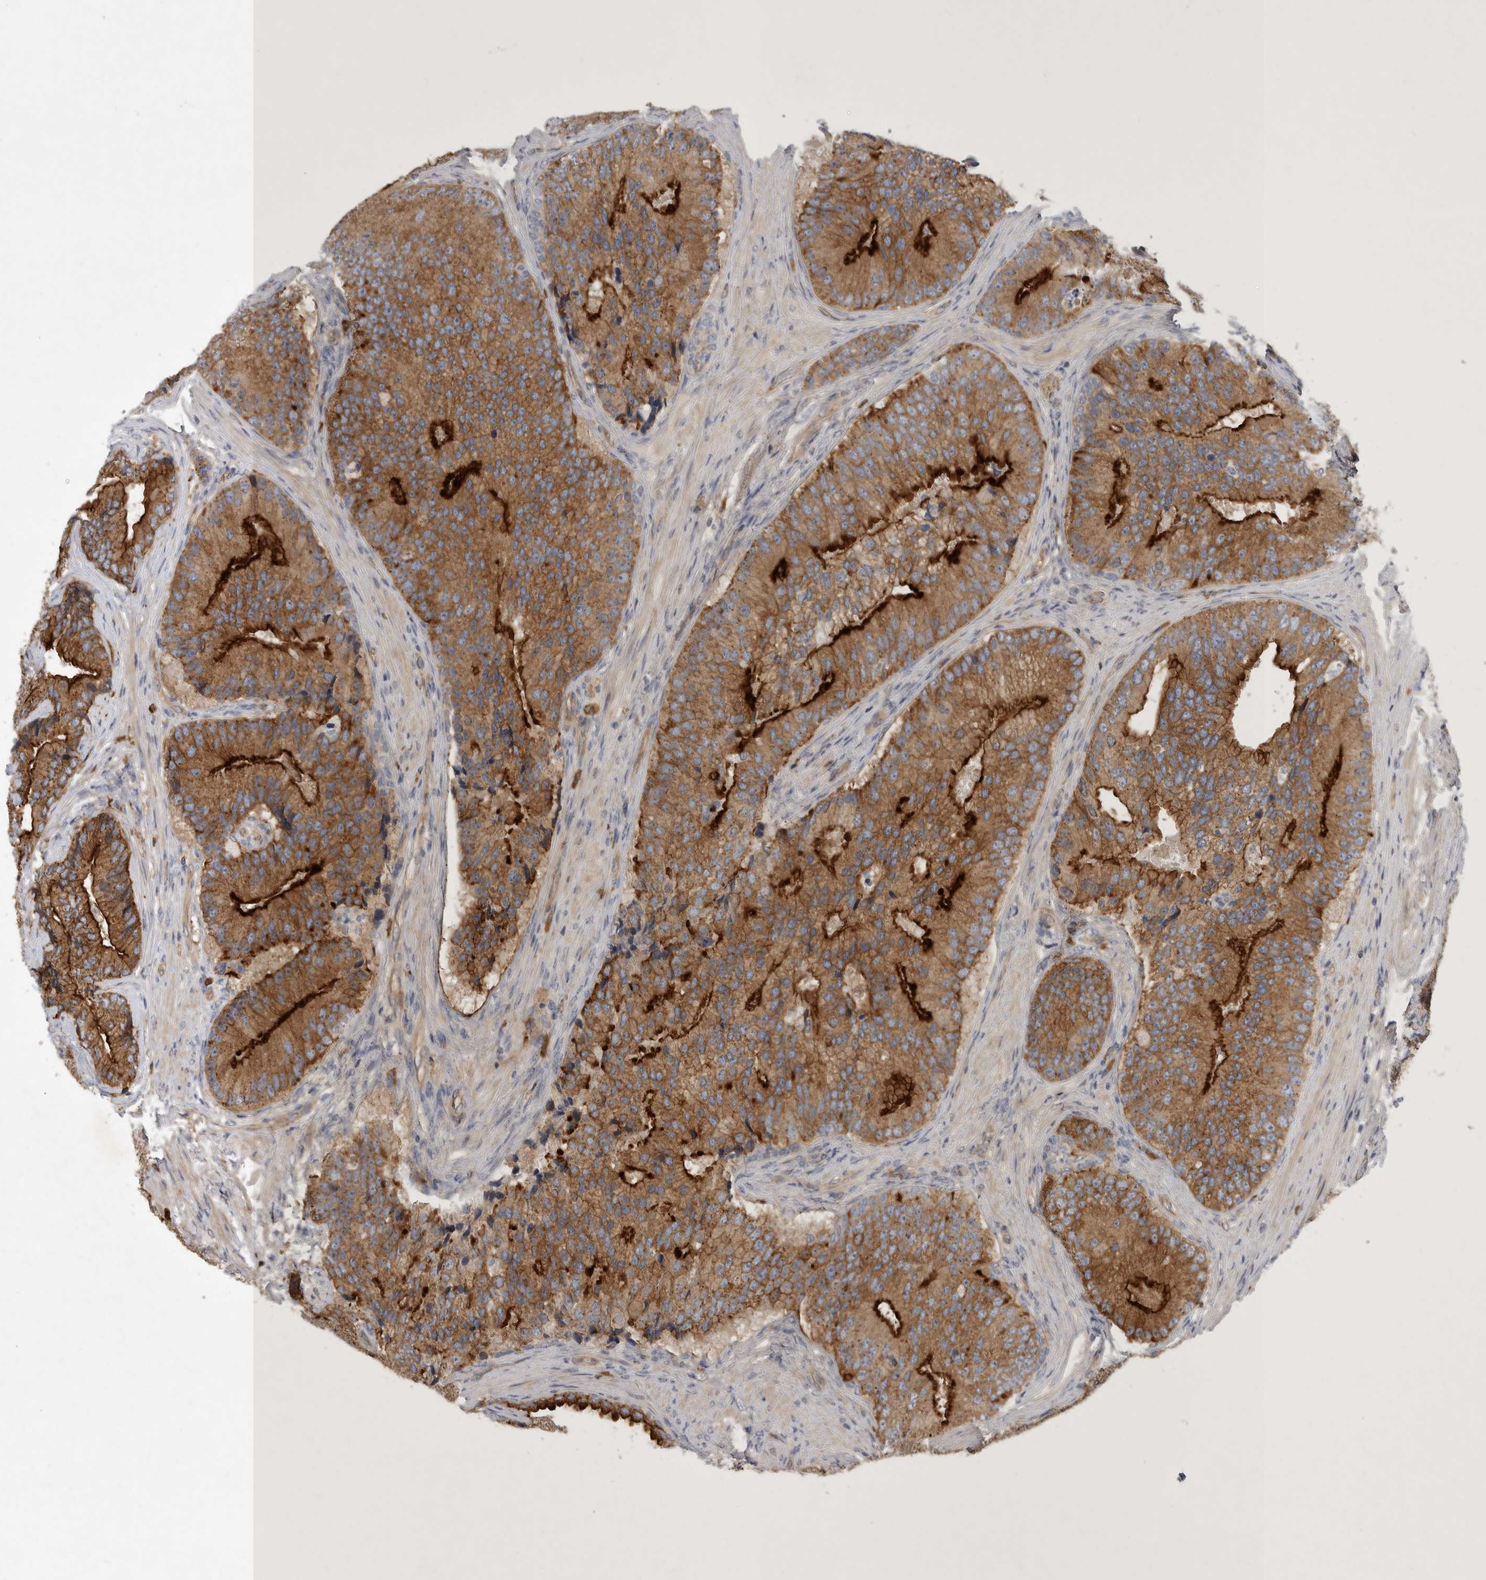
{"staining": {"intensity": "strong", "quantity": ">75%", "location": "cytoplasmic/membranous"}, "tissue": "prostate cancer", "cell_type": "Tumor cells", "image_type": "cancer", "snomed": [{"axis": "morphology", "description": "Adenocarcinoma, High grade"}, {"axis": "topography", "description": "Prostate"}], "caption": "Immunohistochemical staining of adenocarcinoma (high-grade) (prostate) displays strong cytoplasmic/membranous protein staining in about >75% of tumor cells.", "gene": "MLPH", "patient": {"sex": "male", "age": 70}}